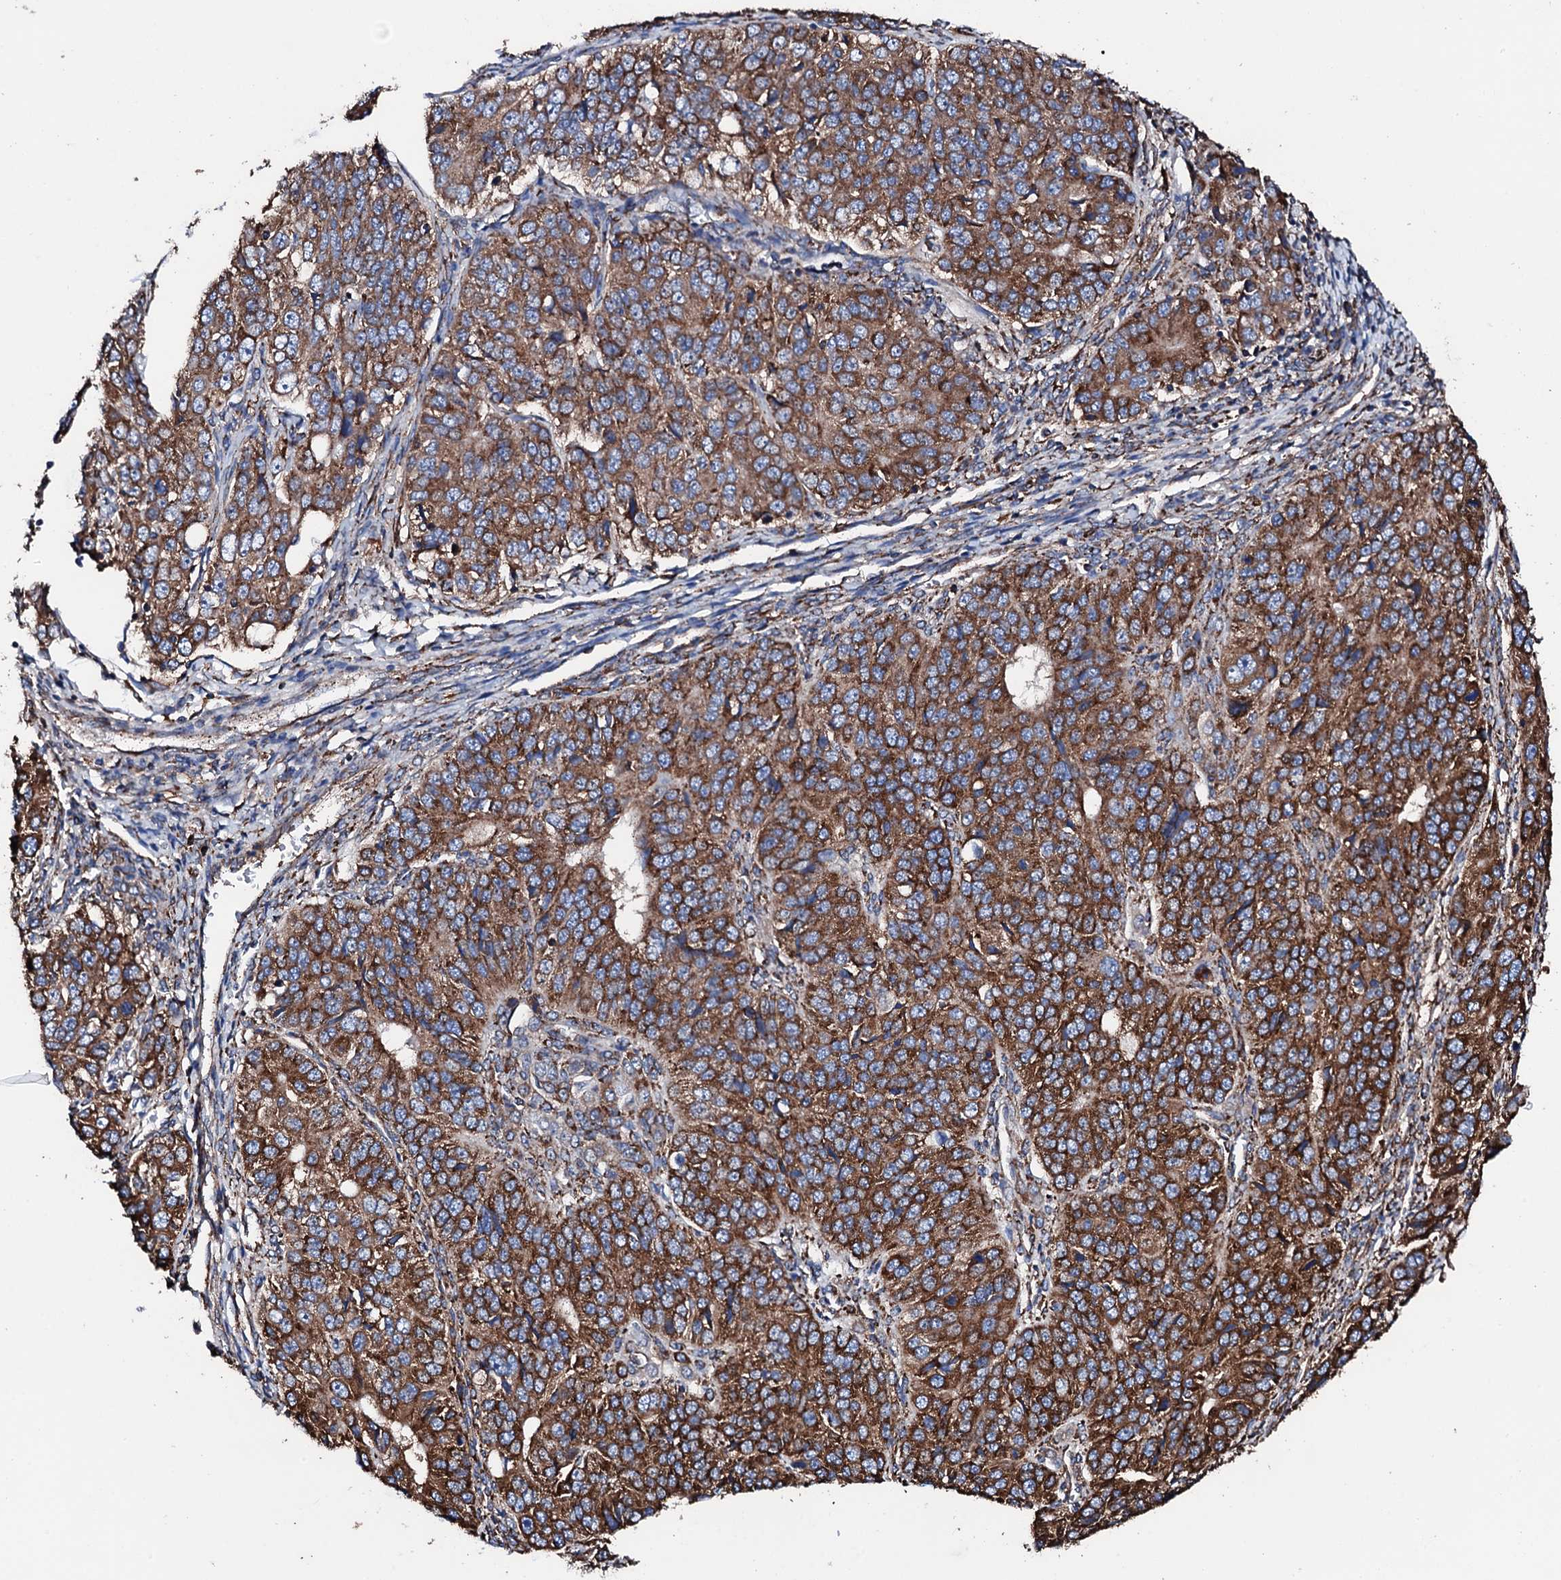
{"staining": {"intensity": "strong", "quantity": ">75%", "location": "cytoplasmic/membranous"}, "tissue": "ovarian cancer", "cell_type": "Tumor cells", "image_type": "cancer", "snomed": [{"axis": "morphology", "description": "Carcinoma, endometroid"}, {"axis": "topography", "description": "Ovary"}], "caption": "IHC (DAB) staining of endometroid carcinoma (ovarian) exhibits strong cytoplasmic/membranous protein positivity in approximately >75% of tumor cells.", "gene": "AMDHD1", "patient": {"sex": "female", "age": 51}}